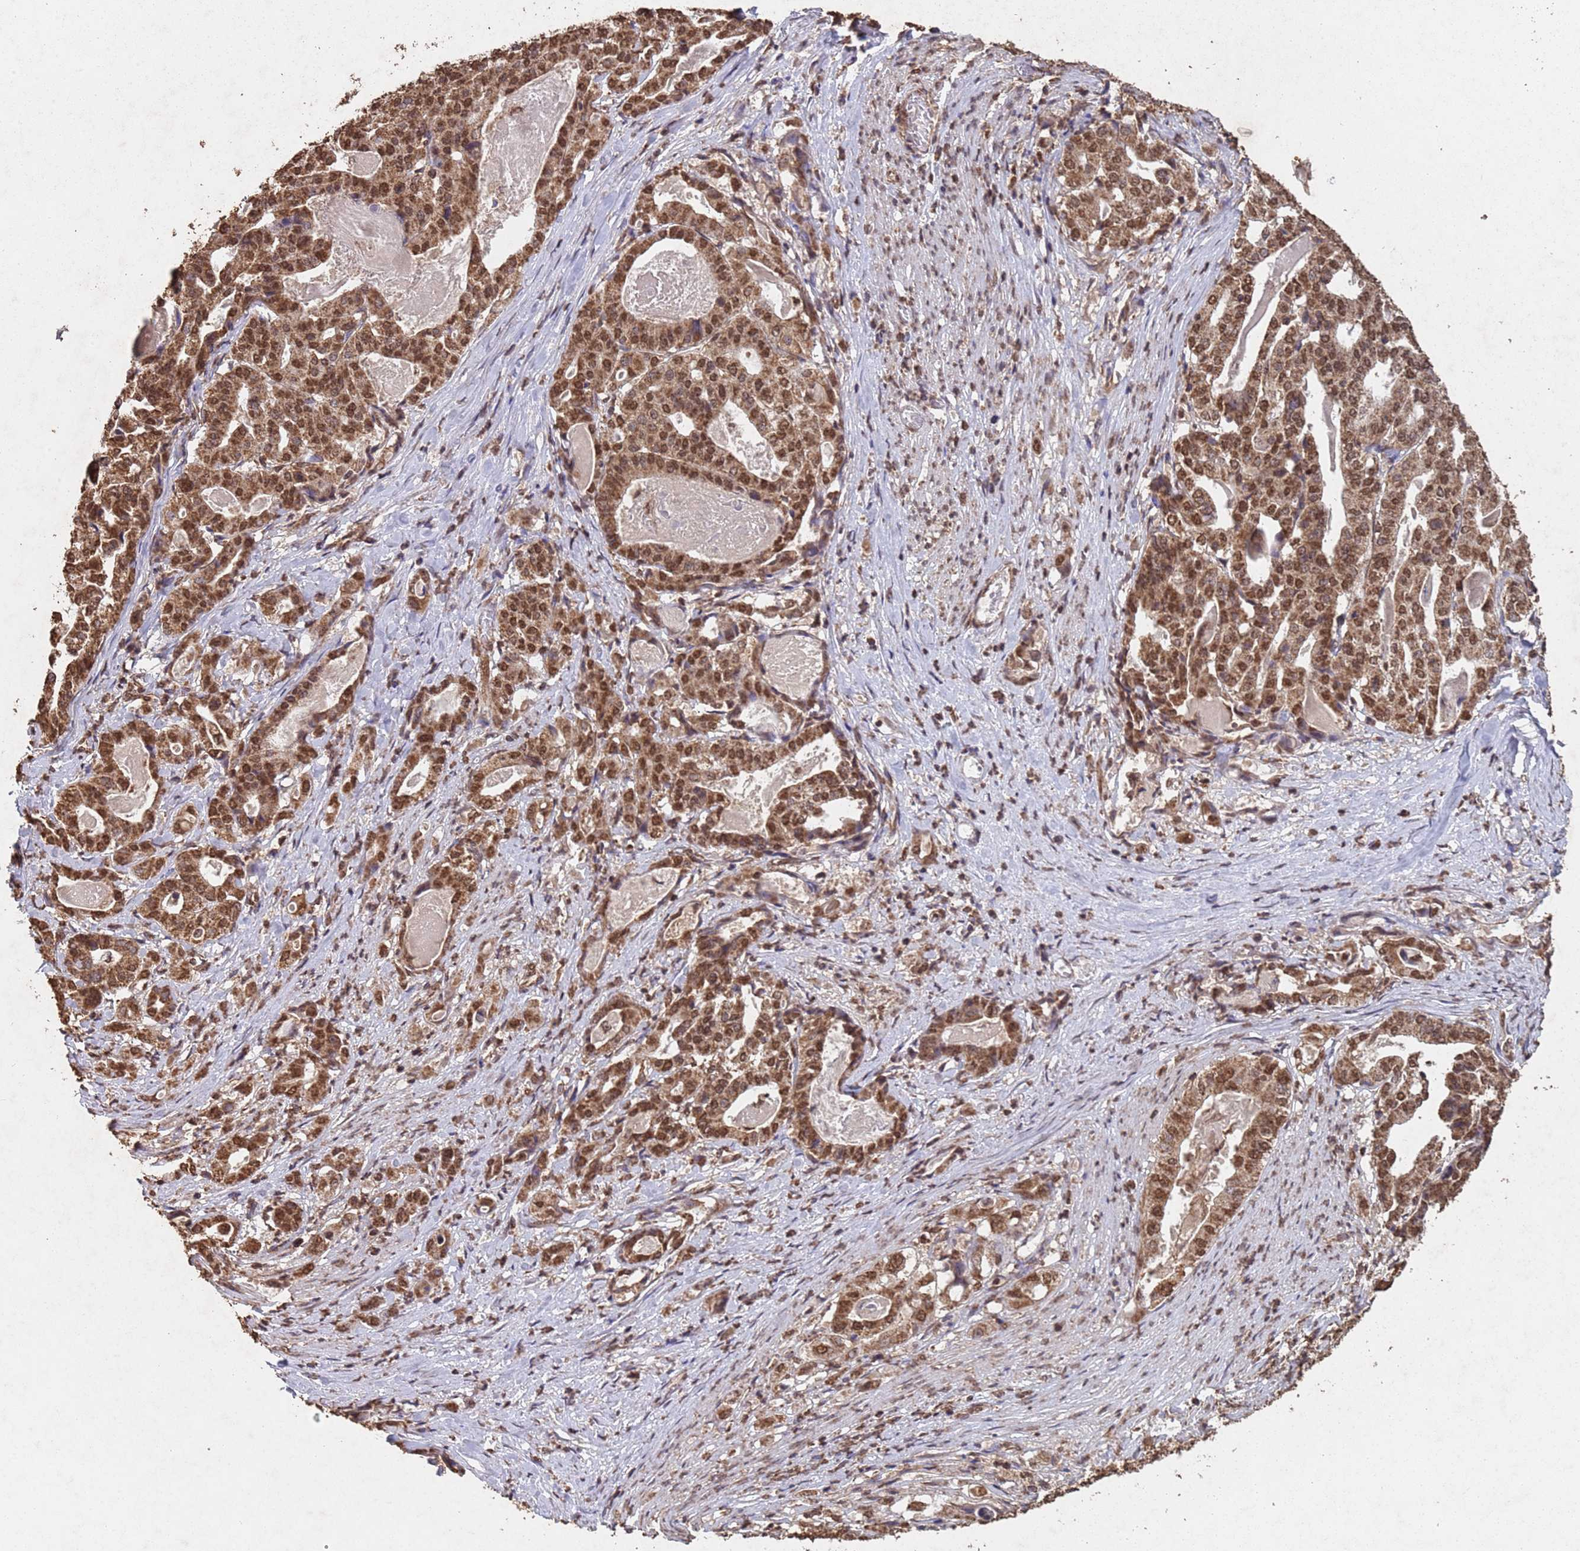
{"staining": {"intensity": "moderate", "quantity": ">75%", "location": "cytoplasmic/membranous,nuclear"}, "tissue": "stomach cancer", "cell_type": "Tumor cells", "image_type": "cancer", "snomed": [{"axis": "morphology", "description": "Adenocarcinoma, NOS"}, {"axis": "topography", "description": "Stomach"}], "caption": "This photomicrograph displays stomach cancer stained with IHC to label a protein in brown. The cytoplasmic/membranous and nuclear of tumor cells show moderate positivity for the protein. Nuclei are counter-stained blue.", "gene": "HDAC10", "patient": {"sex": "male", "age": 48}}